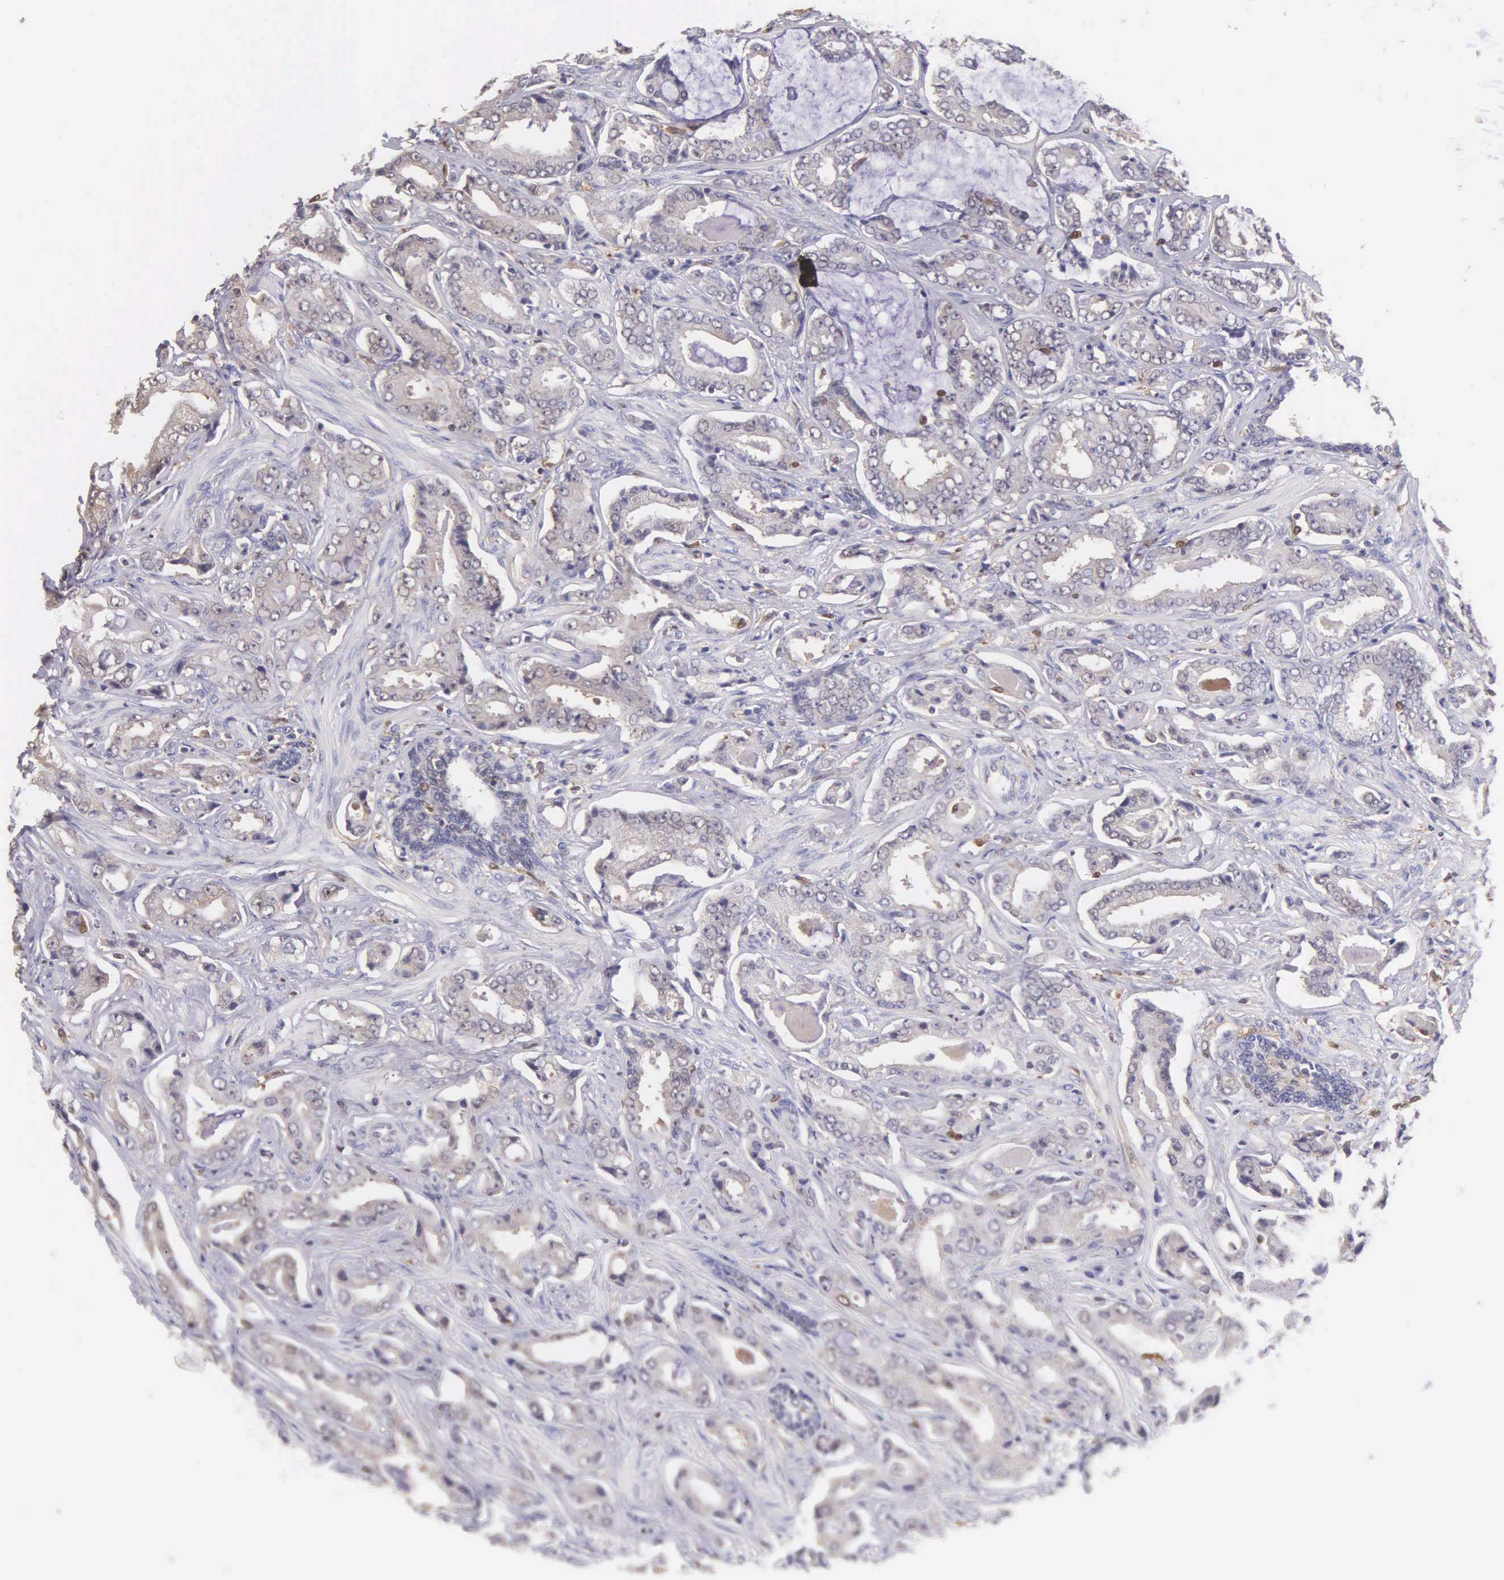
{"staining": {"intensity": "weak", "quantity": "25%-75%", "location": "cytoplasmic/membranous"}, "tissue": "prostate cancer", "cell_type": "Tumor cells", "image_type": "cancer", "snomed": [{"axis": "morphology", "description": "Adenocarcinoma, Low grade"}, {"axis": "topography", "description": "Prostate"}], "caption": "Adenocarcinoma (low-grade) (prostate) stained with DAB IHC exhibits low levels of weak cytoplasmic/membranous staining in about 25%-75% of tumor cells.", "gene": "BID", "patient": {"sex": "male", "age": 65}}